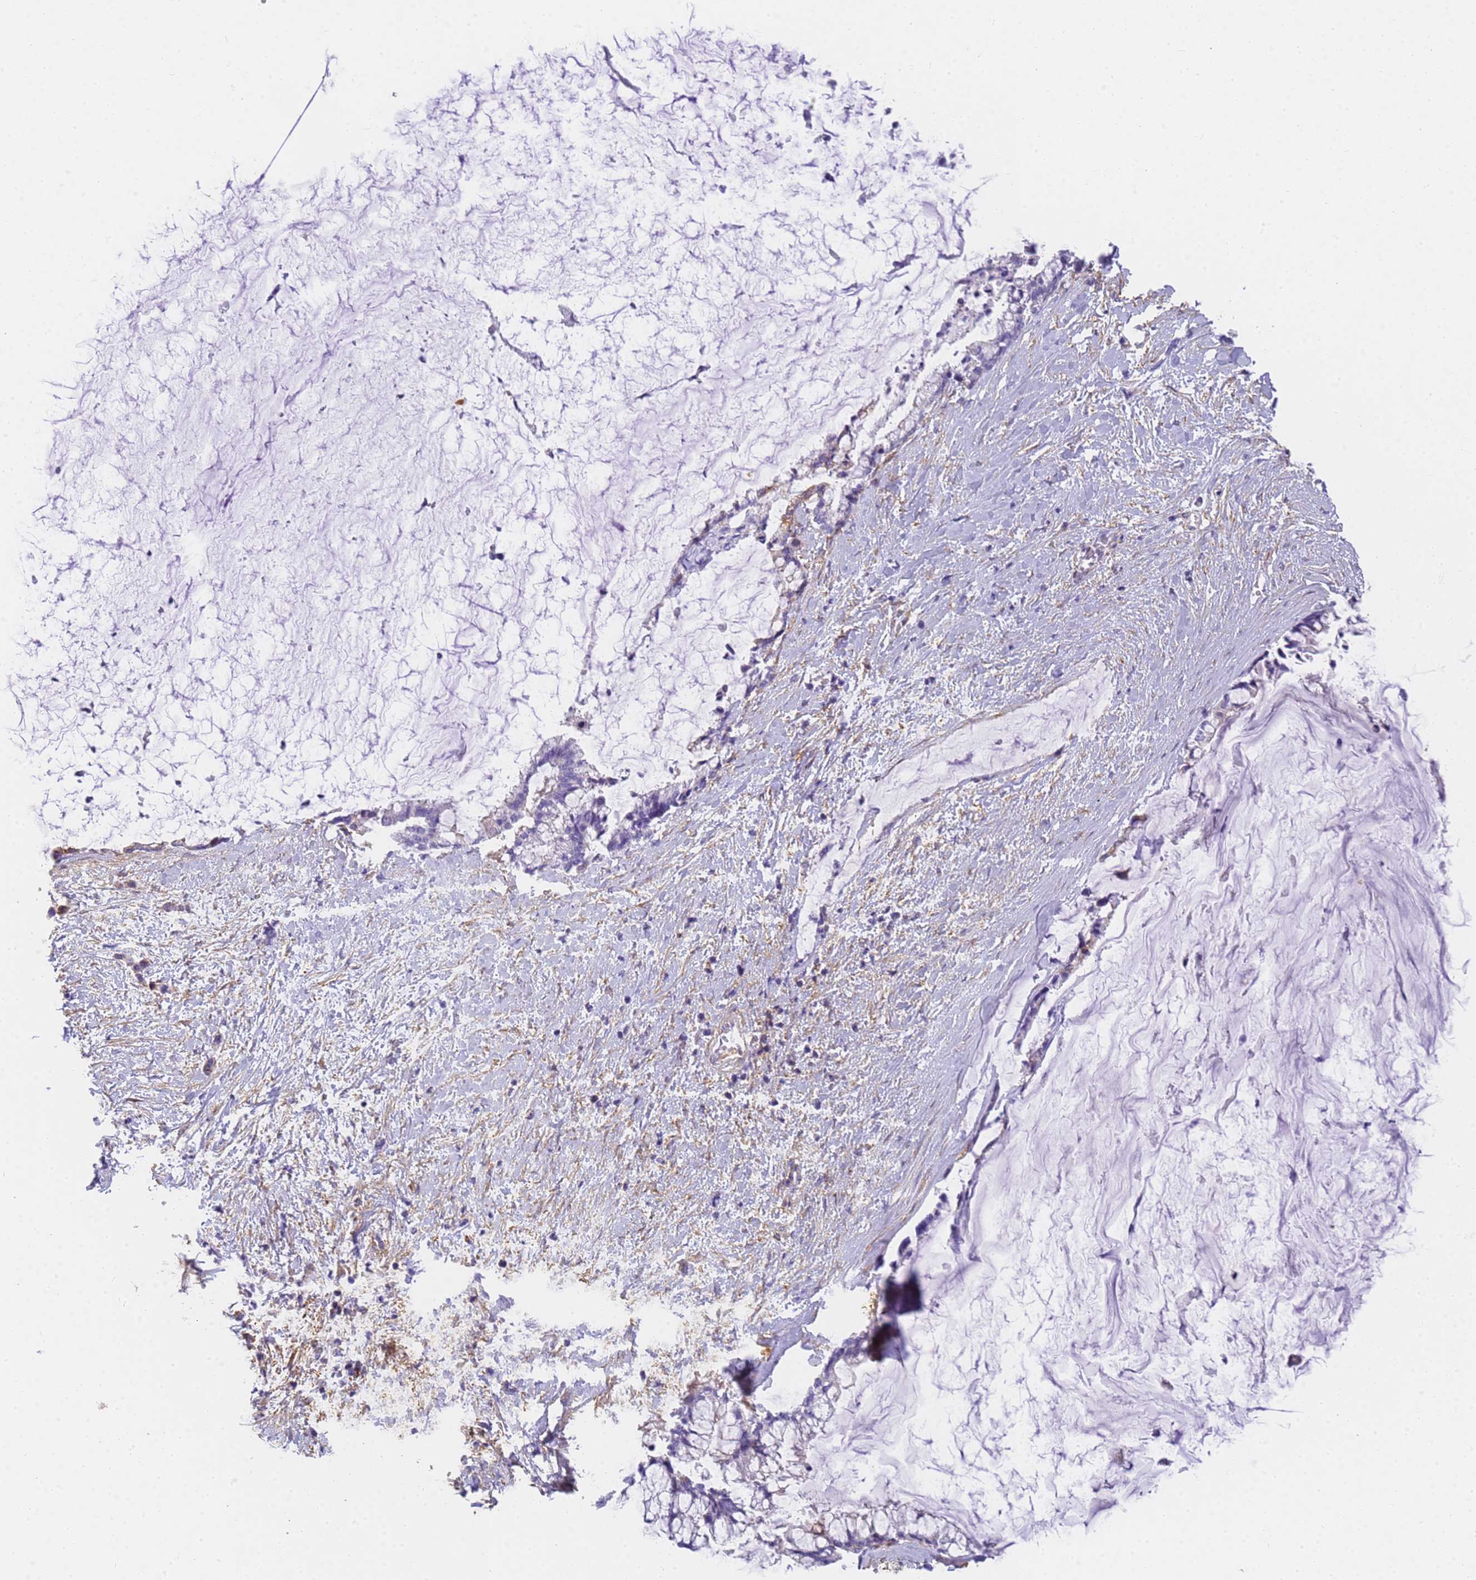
{"staining": {"intensity": "moderate", "quantity": "<25%", "location": "cytoplasmic/membranous"}, "tissue": "pancreatic cancer", "cell_type": "Tumor cells", "image_type": "cancer", "snomed": [{"axis": "morphology", "description": "Adenocarcinoma, NOS"}, {"axis": "topography", "description": "Pancreas"}], "caption": "Pancreatic adenocarcinoma tissue demonstrates moderate cytoplasmic/membranous positivity in about <25% of tumor cells The staining was performed using DAB to visualize the protein expression in brown, while the nuclei were stained in blue with hematoxylin (Magnification: 20x).", "gene": "MVB12A", "patient": {"sex": "male", "age": 41}}